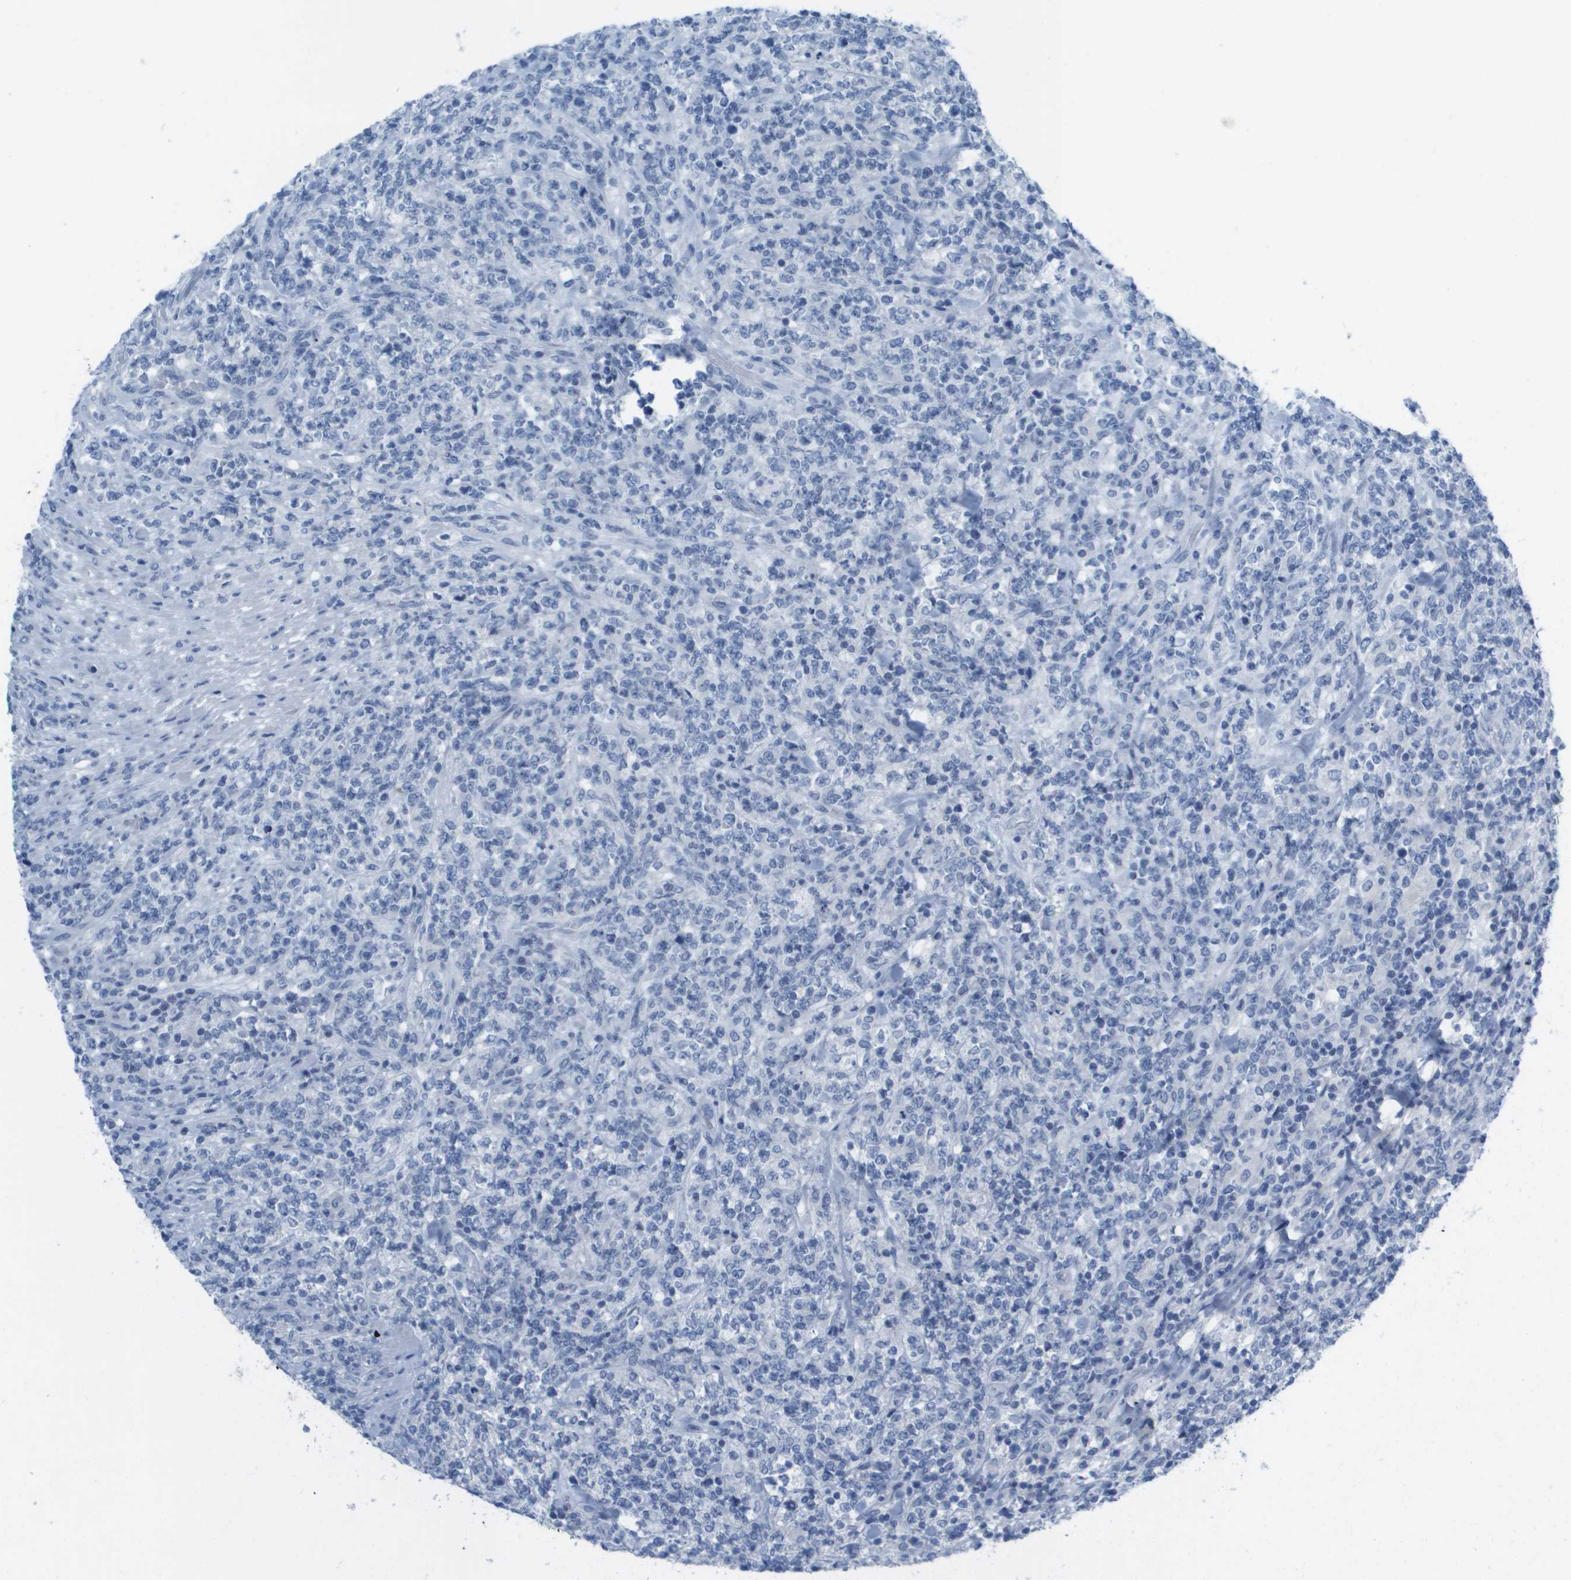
{"staining": {"intensity": "negative", "quantity": "none", "location": "none"}, "tissue": "lymphoma", "cell_type": "Tumor cells", "image_type": "cancer", "snomed": [{"axis": "morphology", "description": "Malignant lymphoma, non-Hodgkin's type, High grade"}, {"axis": "topography", "description": "Soft tissue"}], "caption": "Tumor cells are negative for protein expression in human malignant lymphoma, non-Hodgkin's type (high-grade).", "gene": "GPR18", "patient": {"sex": "male", "age": 18}}